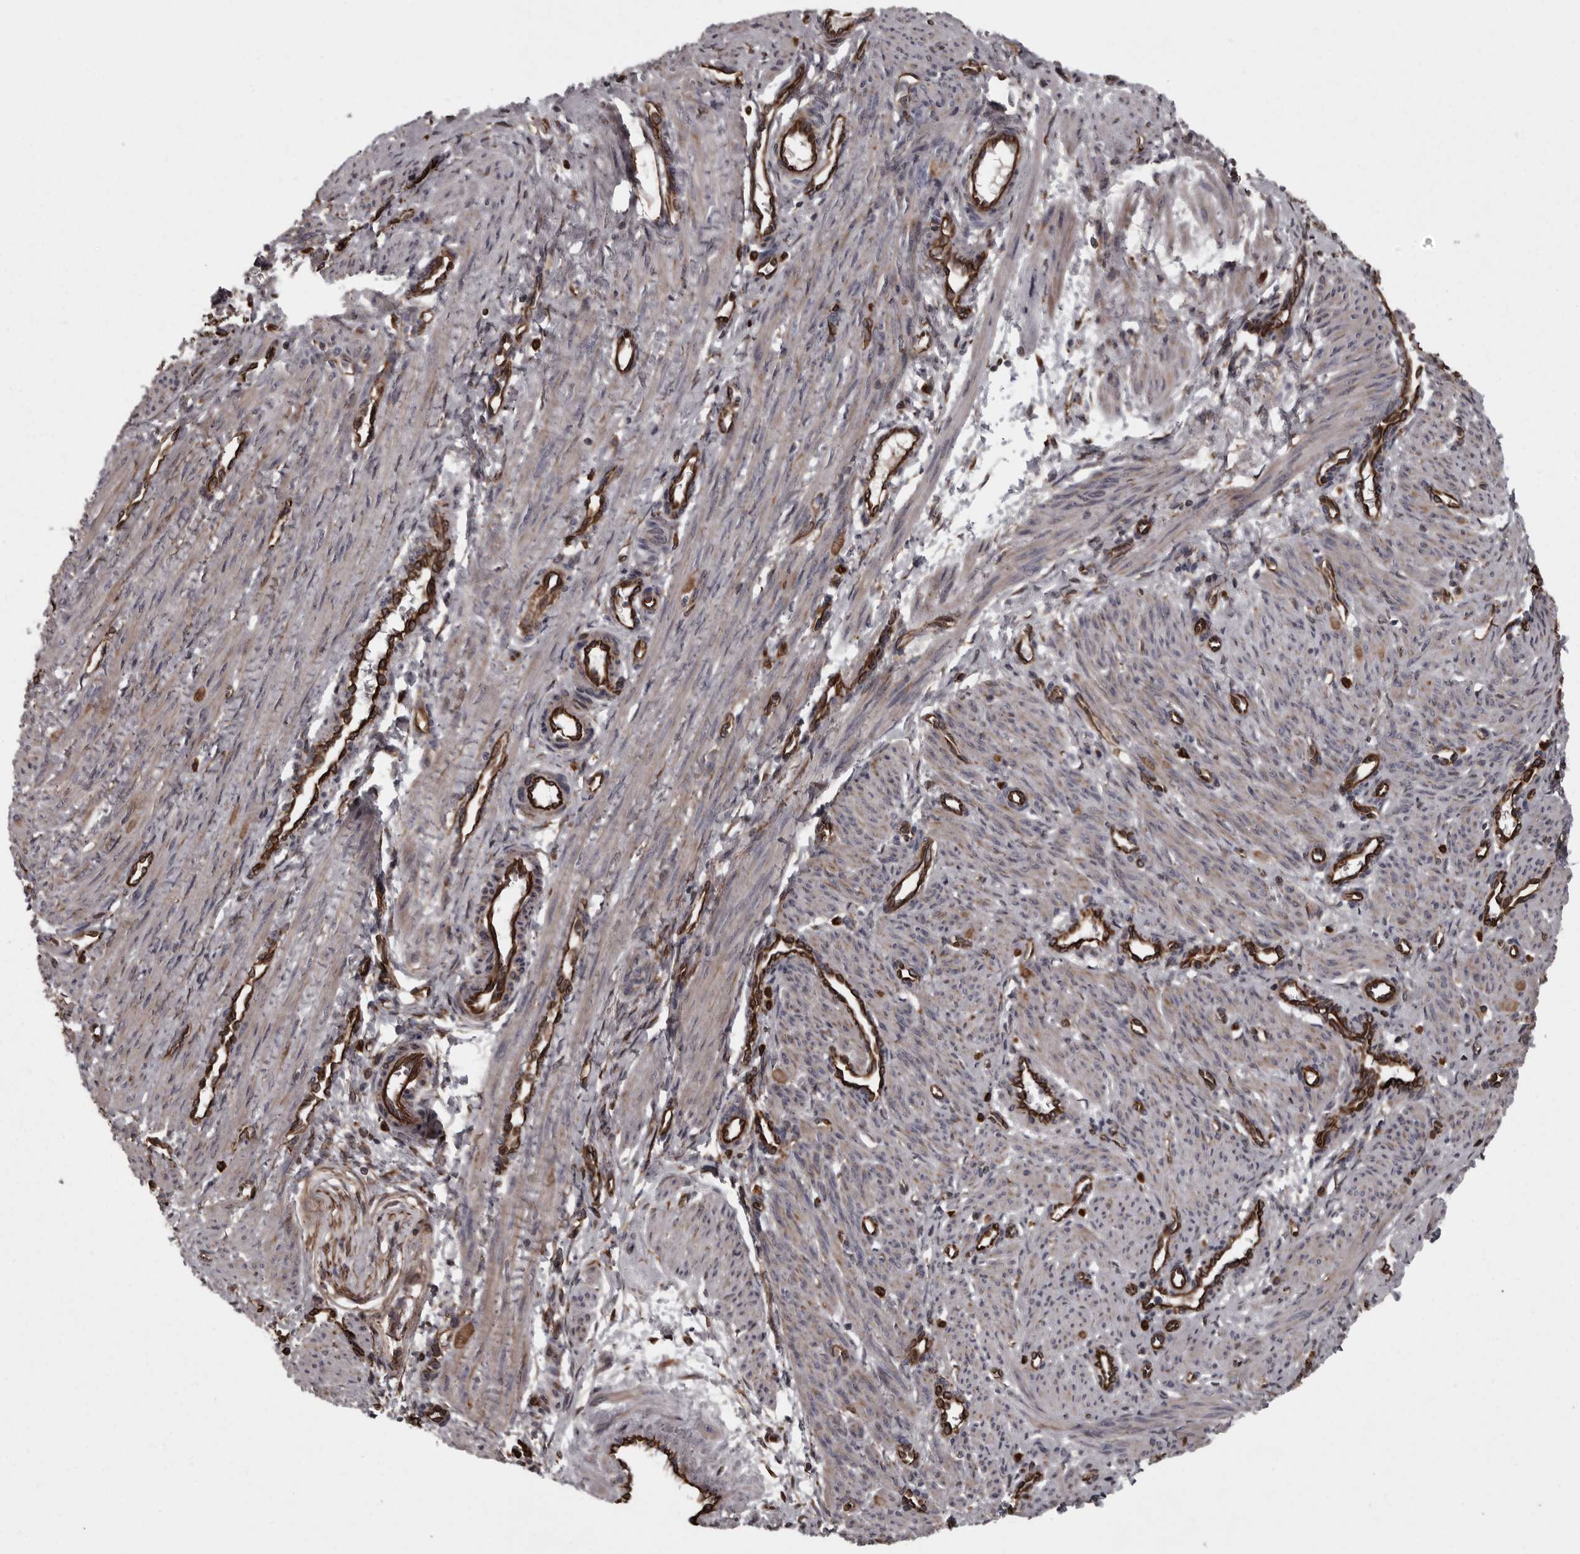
{"staining": {"intensity": "weak", "quantity": ">75%", "location": "cytoplasmic/membranous"}, "tissue": "smooth muscle", "cell_type": "Smooth muscle cells", "image_type": "normal", "snomed": [{"axis": "morphology", "description": "Normal tissue, NOS"}, {"axis": "topography", "description": "Endometrium"}], "caption": "This histopathology image reveals IHC staining of benign human smooth muscle, with low weak cytoplasmic/membranous expression in about >75% of smooth muscle cells.", "gene": "FAAP100", "patient": {"sex": "female", "age": 33}}